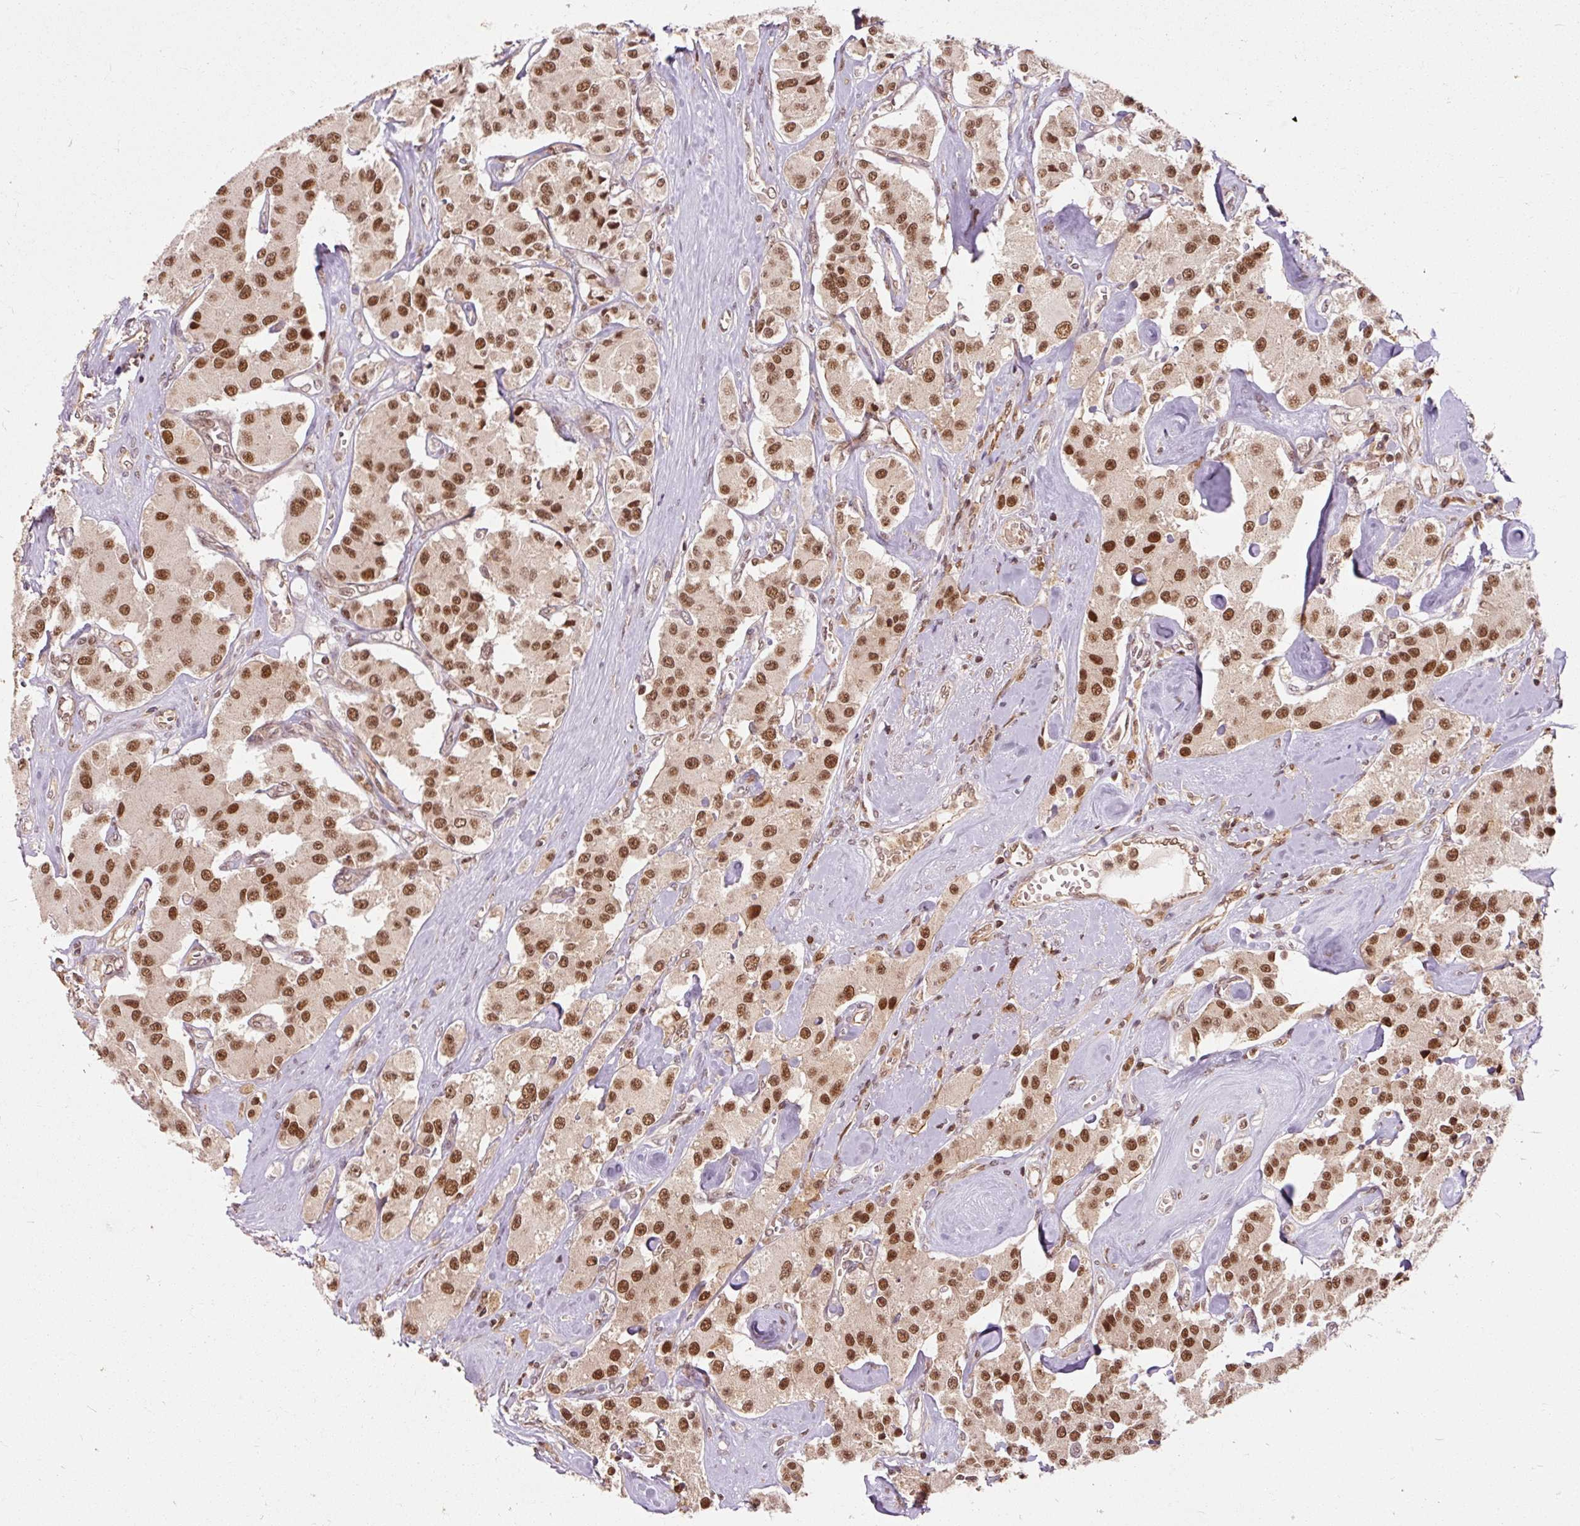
{"staining": {"intensity": "strong", "quantity": ">75%", "location": "nuclear"}, "tissue": "carcinoid", "cell_type": "Tumor cells", "image_type": "cancer", "snomed": [{"axis": "morphology", "description": "Carcinoid, malignant, NOS"}, {"axis": "topography", "description": "Pancreas"}], "caption": "Immunohistochemical staining of malignant carcinoid exhibits high levels of strong nuclear positivity in approximately >75% of tumor cells. (DAB IHC, brown staining for protein, blue staining for nuclei).", "gene": "CSTF1", "patient": {"sex": "male", "age": 41}}